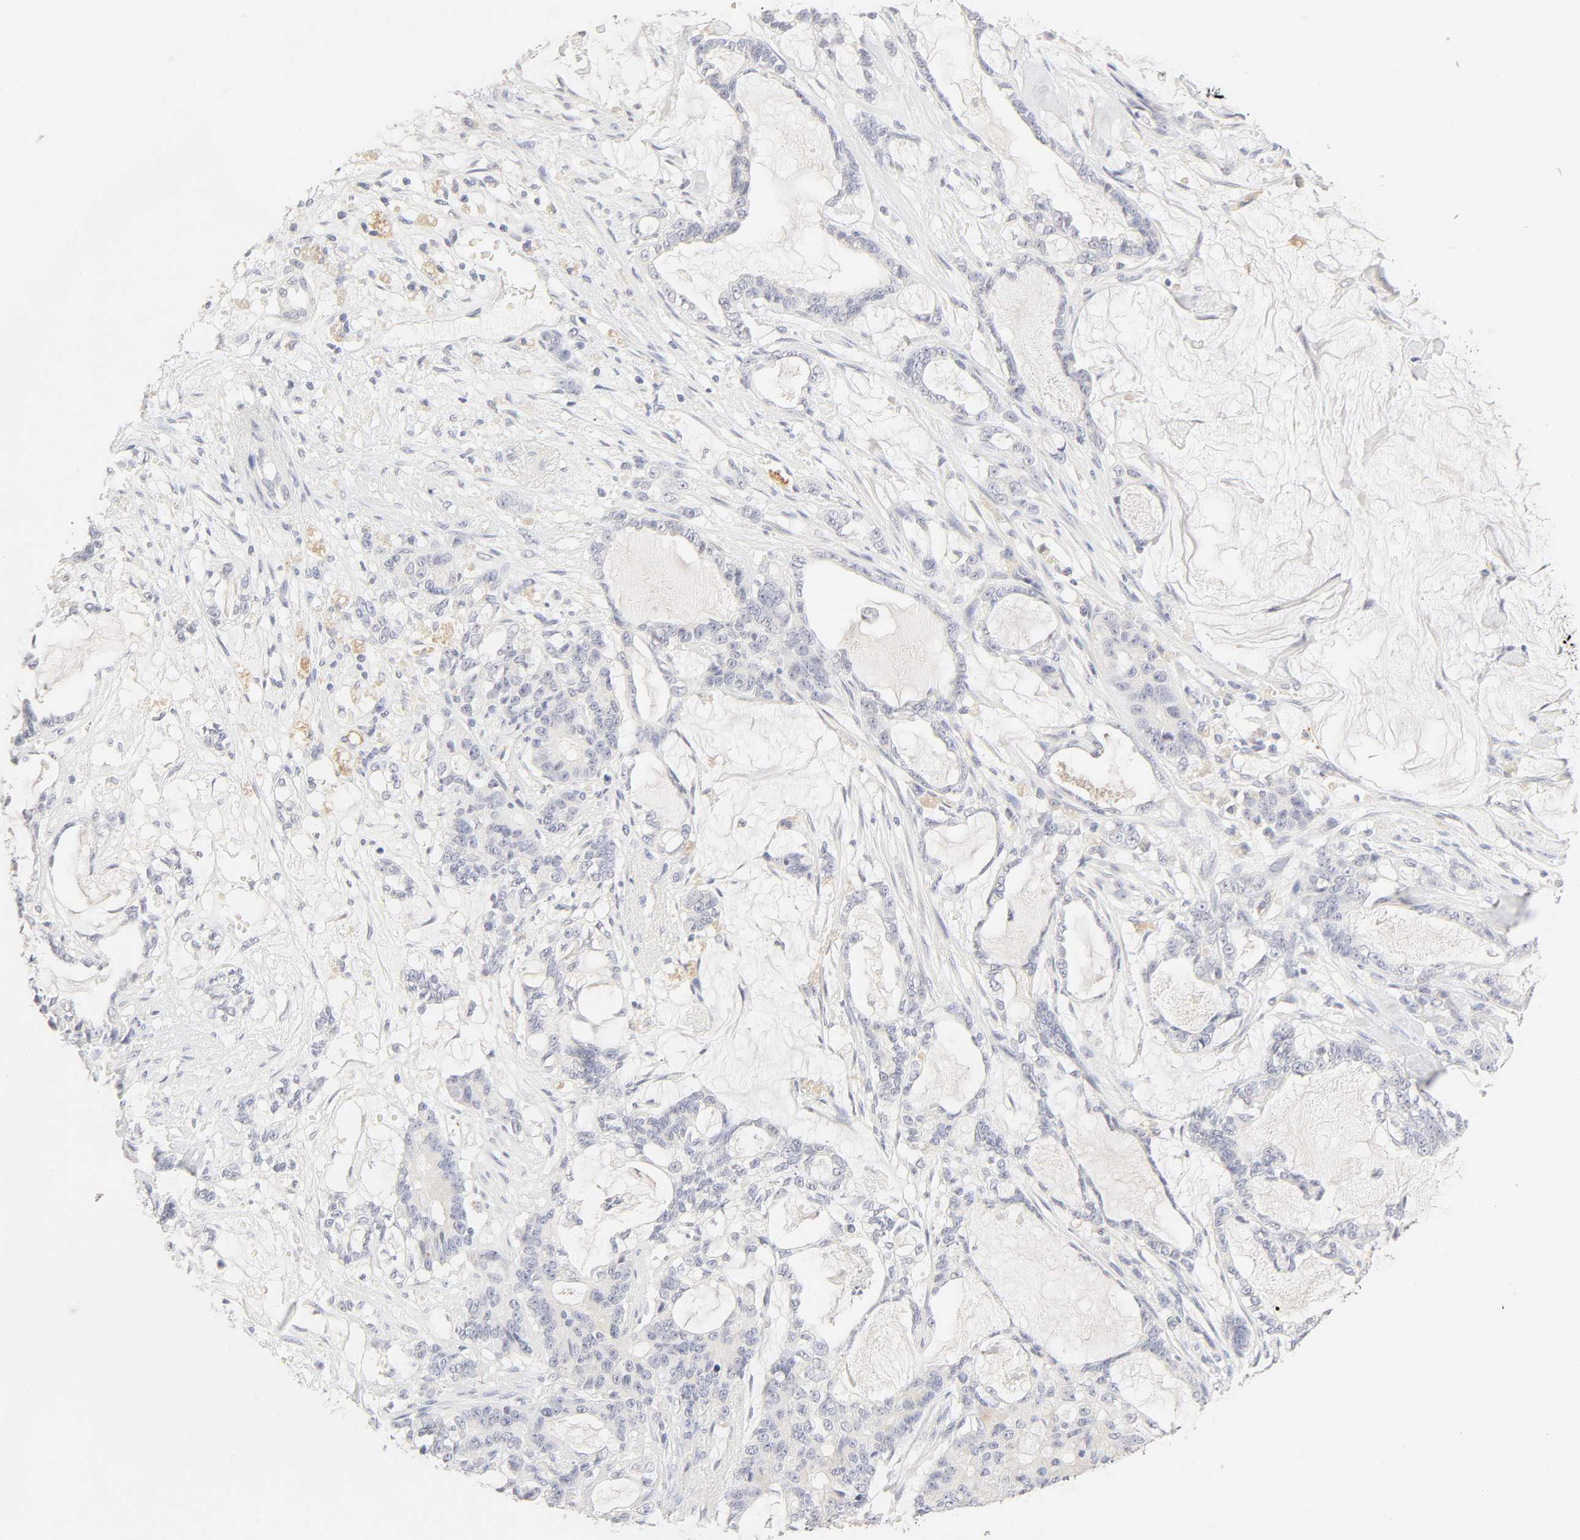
{"staining": {"intensity": "negative", "quantity": "none", "location": "none"}, "tissue": "pancreatic cancer", "cell_type": "Tumor cells", "image_type": "cancer", "snomed": [{"axis": "morphology", "description": "Adenocarcinoma, NOS"}, {"axis": "topography", "description": "Pancreas"}], "caption": "Immunohistochemical staining of human pancreatic adenocarcinoma exhibits no significant expression in tumor cells. The staining was performed using DAB (3,3'-diaminobenzidine) to visualize the protein expression in brown, while the nuclei were stained in blue with hematoxylin (Magnification: 20x).", "gene": "CYP4B1", "patient": {"sex": "female", "age": 73}}